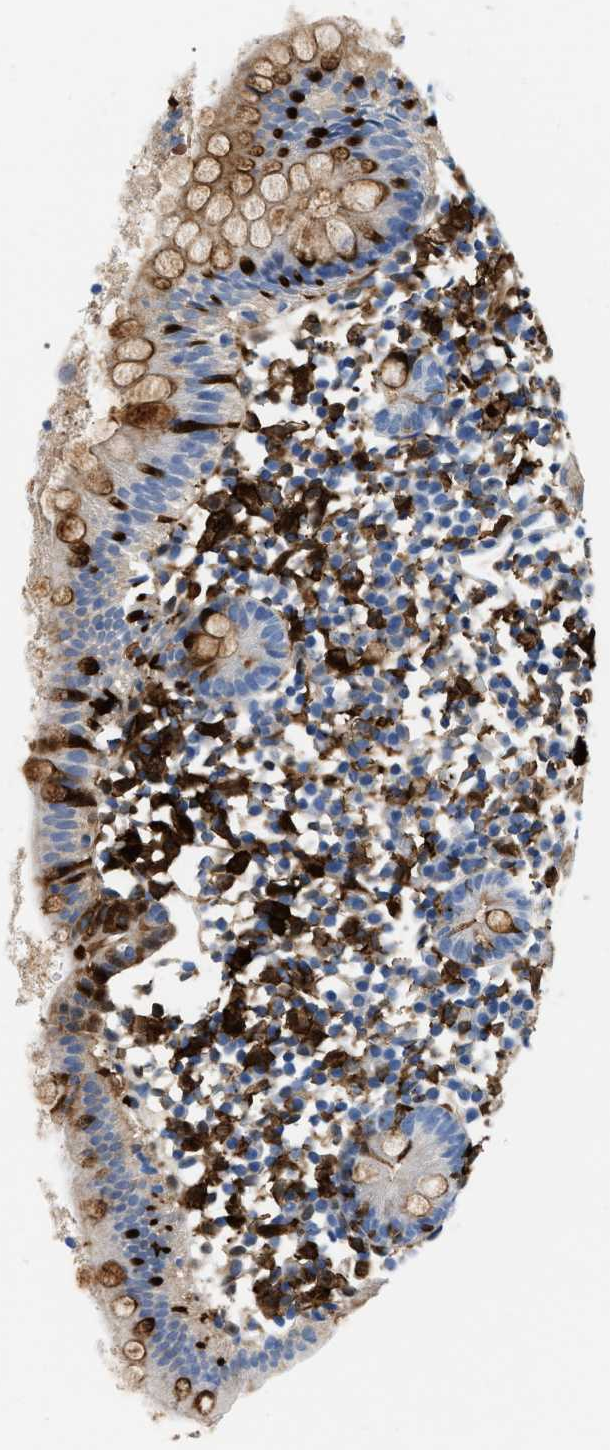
{"staining": {"intensity": "strong", "quantity": "<25%", "location": "cytoplasmic/membranous"}, "tissue": "appendix", "cell_type": "Glandular cells", "image_type": "normal", "snomed": [{"axis": "morphology", "description": "Normal tissue, NOS"}, {"axis": "topography", "description": "Appendix"}], "caption": "IHC micrograph of benign human appendix stained for a protein (brown), which exhibits medium levels of strong cytoplasmic/membranous staining in approximately <25% of glandular cells.", "gene": "GSN", "patient": {"sex": "female", "age": 20}}